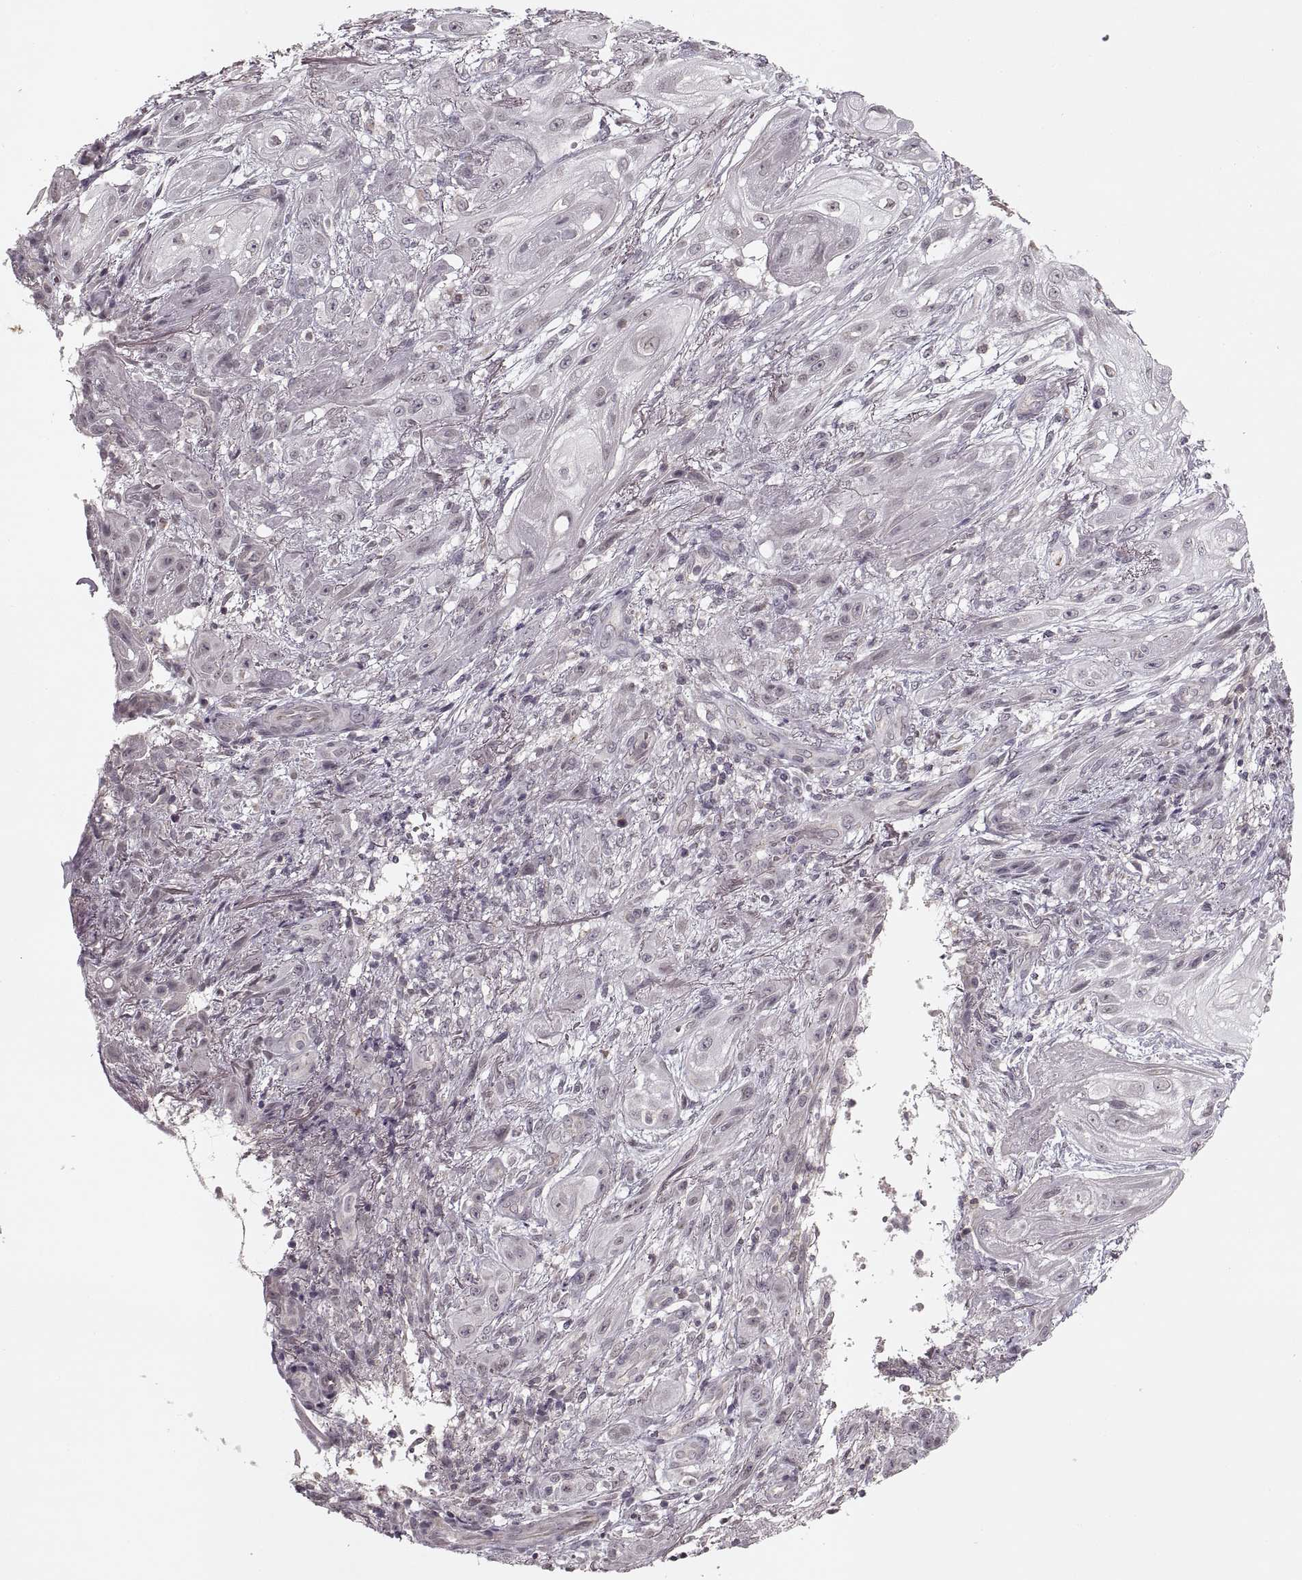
{"staining": {"intensity": "negative", "quantity": "none", "location": "none"}, "tissue": "skin cancer", "cell_type": "Tumor cells", "image_type": "cancer", "snomed": [{"axis": "morphology", "description": "Squamous cell carcinoma, NOS"}, {"axis": "topography", "description": "Skin"}], "caption": "Skin cancer stained for a protein using immunohistochemistry shows no positivity tumor cells.", "gene": "ASIC3", "patient": {"sex": "male", "age": 62}}